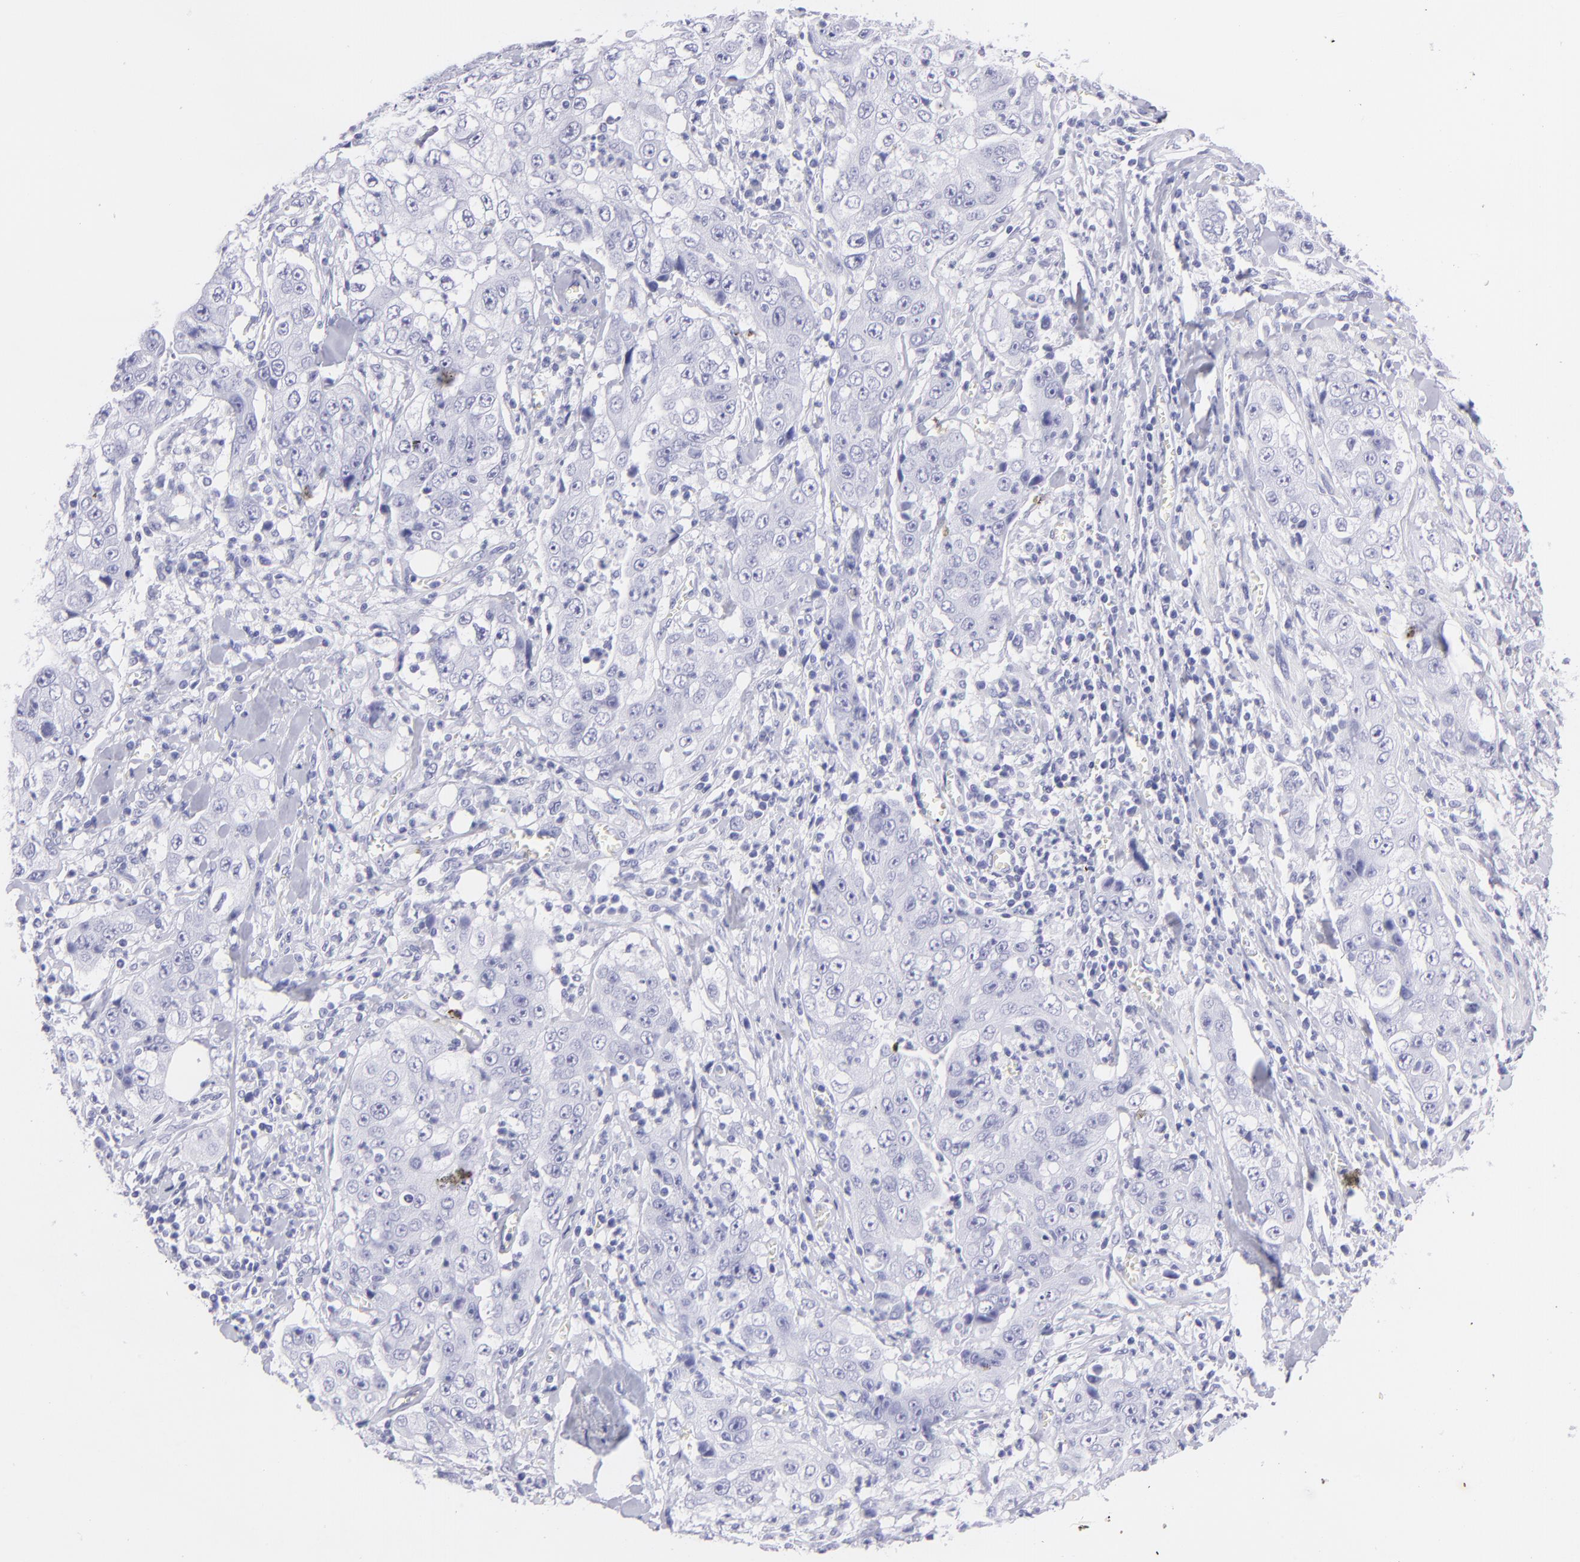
{"staining": {"intensity": "negative", "quantity": "none", "location": "none"}, "tissue": "lung cancer", "cell_type": "Tumor cells", "image_type": "cancer", "snomed": [{"axis": "morphology", "description": "Squamous cell carcinoma, NOS"}, {"axis": "topography", "description": "Lung"}], "caption": "An IHC histopathology image of lung cancer (squamous cell carcinoma) is shown. There is no staining in tumor cells of lung cancer (squamous cell carcinoma).", "gene": "PIP", "patient": {"sex": "male", "age": 64}}